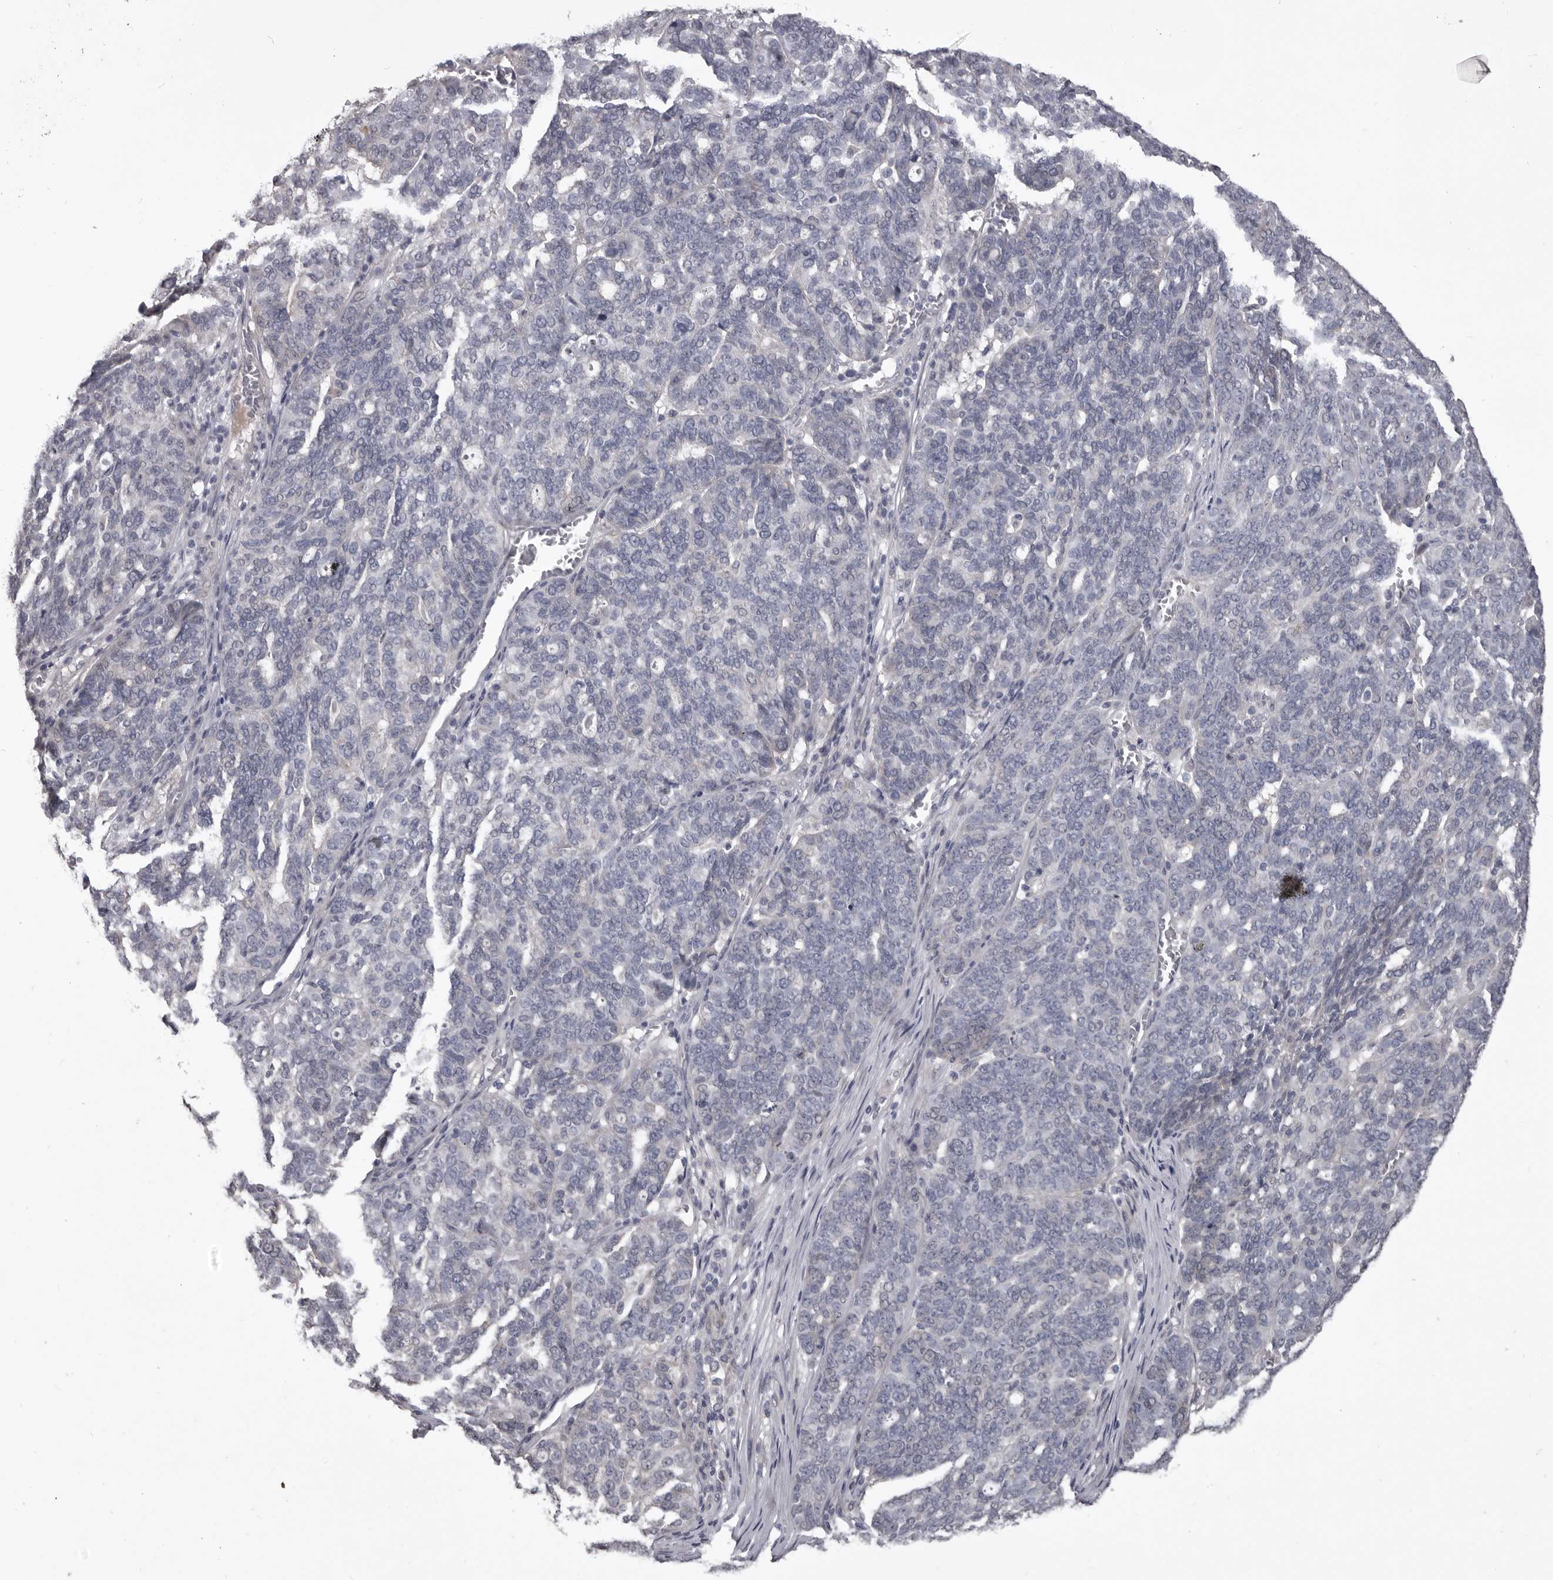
{"staining": {"intensity": "negative", "quantity": "none", "location": "none"}, "tissue": "ovarian cancer", "cell_type": "Tumor cells", "image_type": "cancer", "snomed": [{"axis": "morphology", "description": "Cystadenocarcinoma, serous, NOS"}, {"axis": "topography", "description": "Ovary"}], "caption": "Tumor cells show no significant protein positivity in serous cystadenocarcinoma (ovarian).", "gene": "LPAR6", "patient": {"sex": "female", "age": 59}}